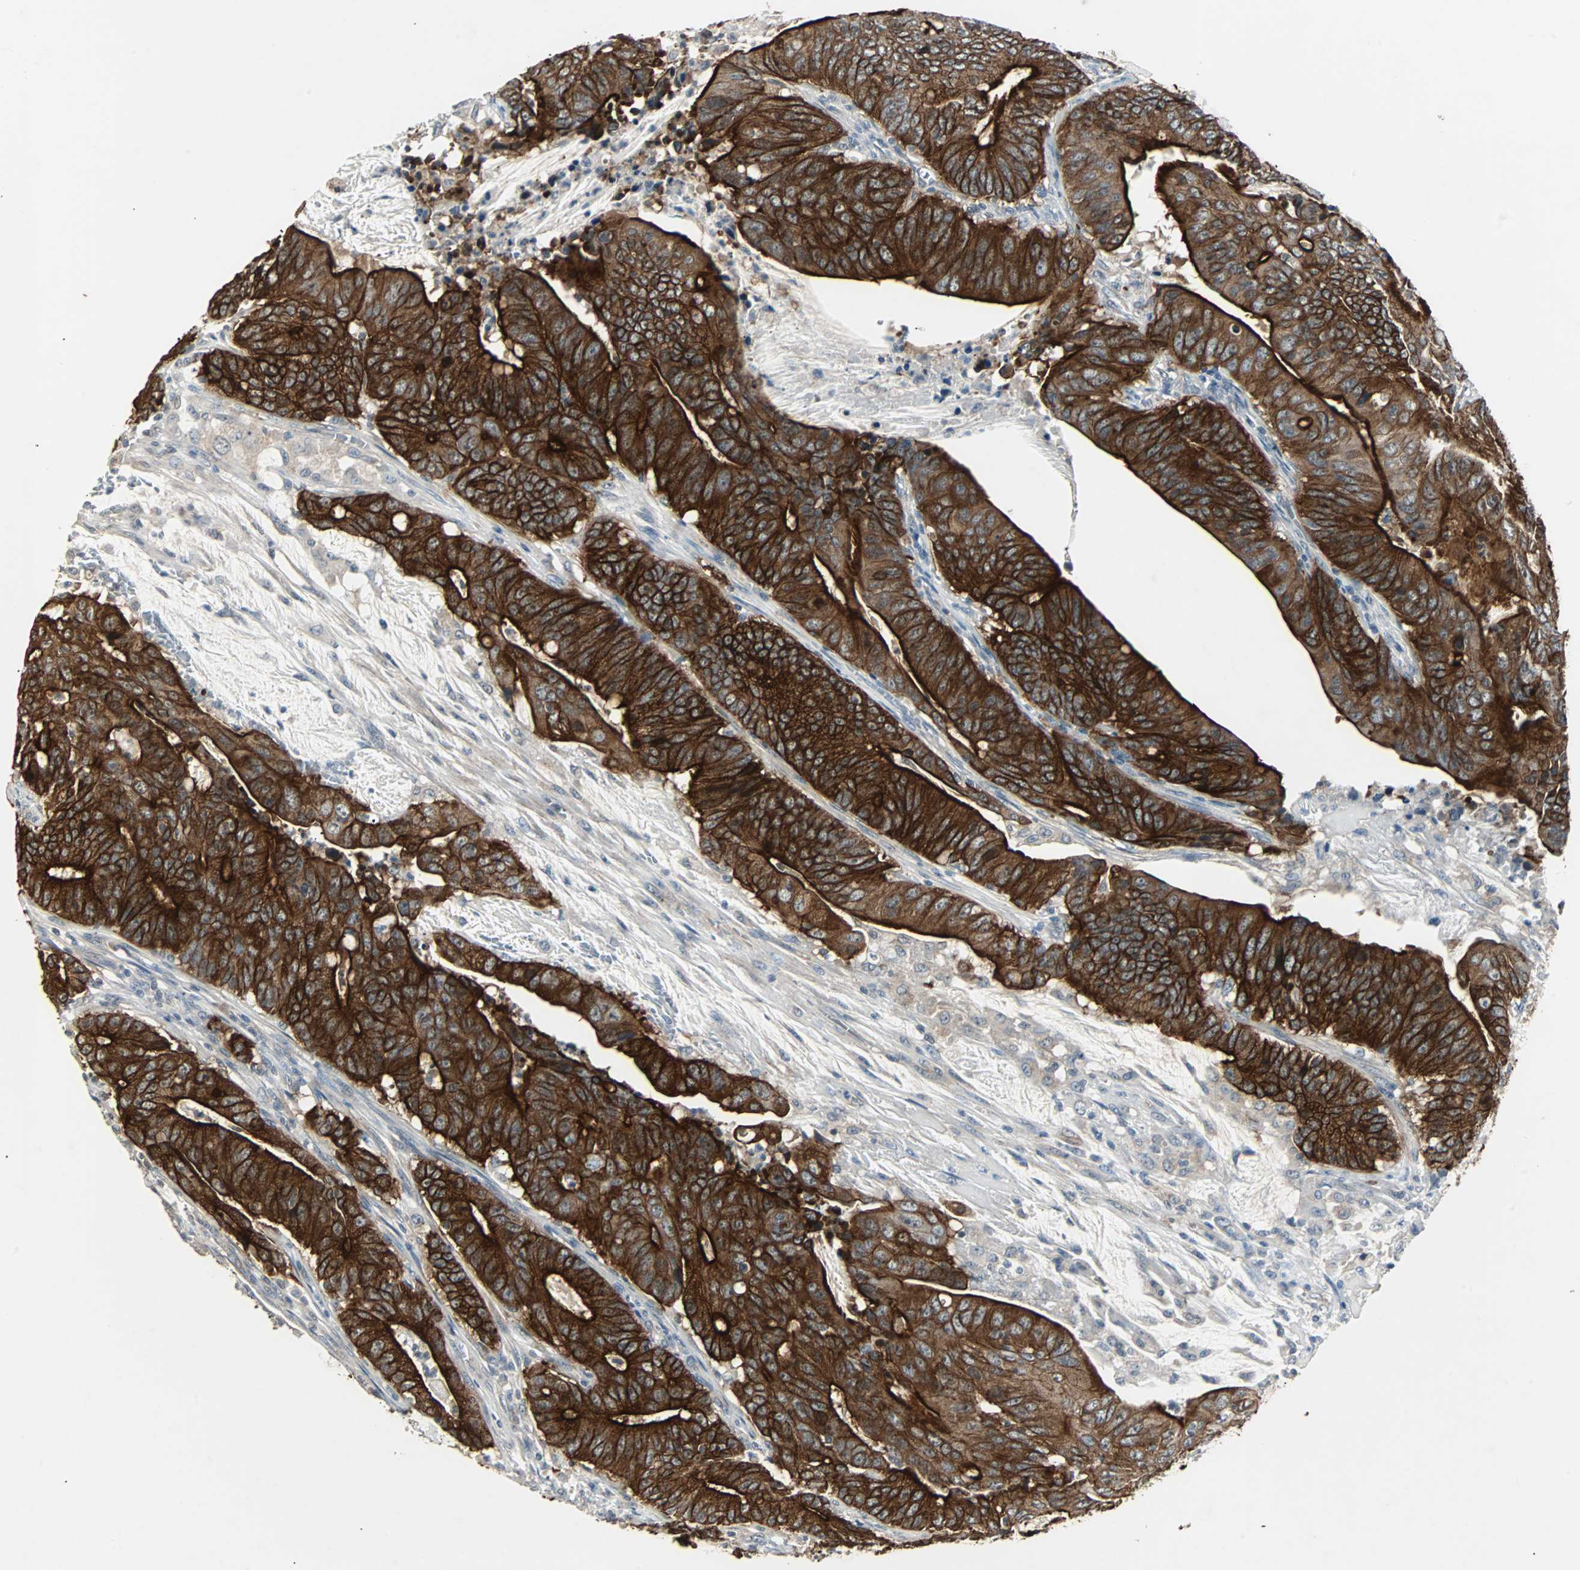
{"staining": {"intensity": "strong", "quantity": ">75%", "location": "cytoplasmic/membranous"}, "tissue": "colorectal cancer", "cell_type": "Tumor cells", "image_type": "cancer", "snomed": [{"axis": "morphology", "description": "Adenocarcinoma, NOS"}, {"axis": "topography", "description": "Colon"}], "caption": "Immunohistochemical staining of colorectal adenocarcinoma demonstrates high levels of strong cytoplasmic/membranous protein positivity in about >75% of tumor cells.", "gene": "CMC2", "patient": {"sex": "male", "age": 45}}